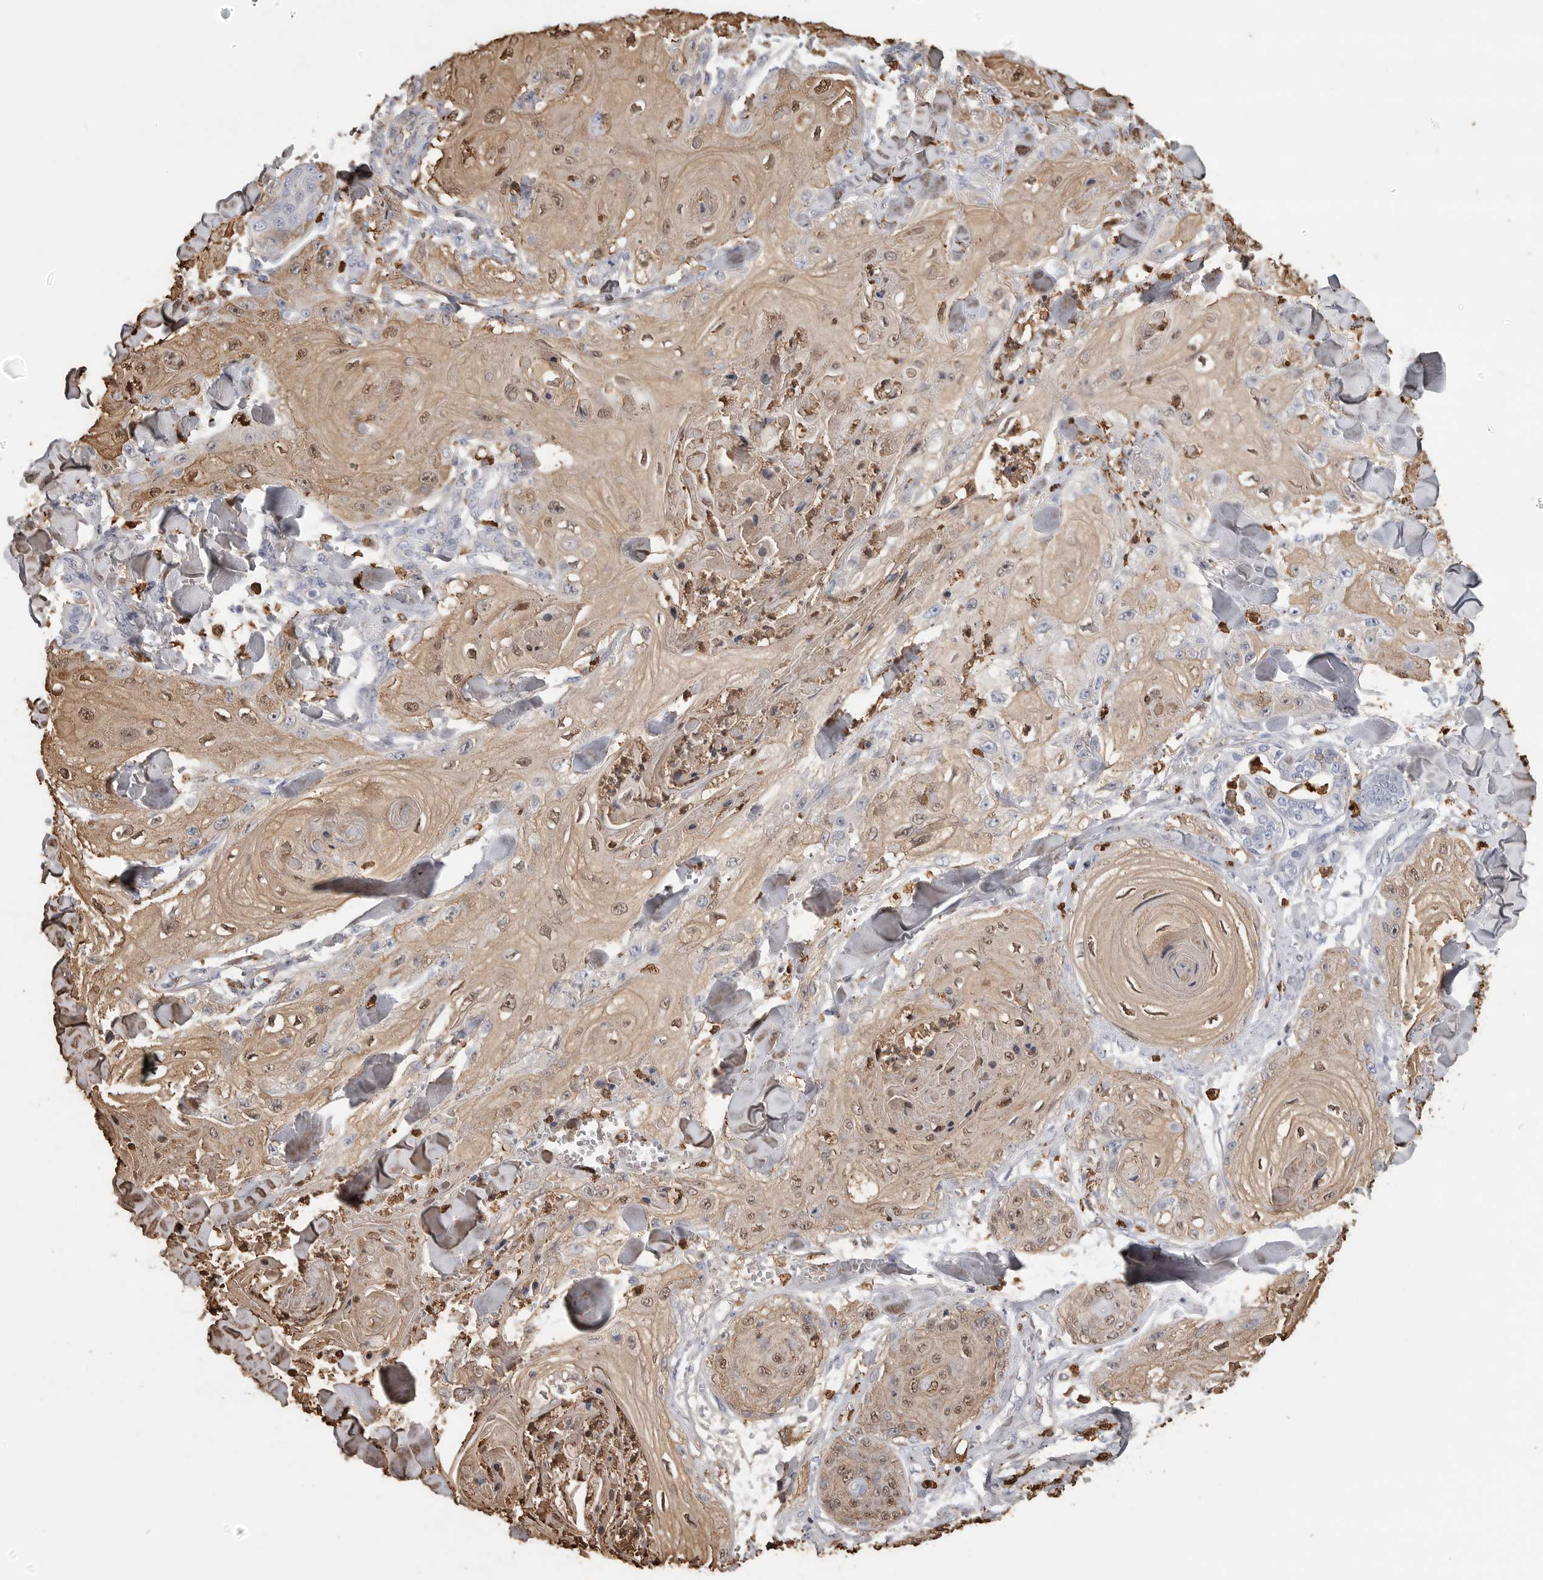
{"staining": {"intensity": "weak", "quantity": ">75%", "location": "cytoplasmic/membranous,nuclear"}, "tissue": "skin cancer", "cell_type": "Tumor cells", "image_type": "cancer", "snomed": [{"axis": "morphology", "description": "Squamous cell carcinoma, NOS"}, {"axis": "topography", "description": "Skin"}], "caption": "Human skin cancer (squamous cell carcinoma) stained with a protein marker exhibits weak staining in tumor cells.", "gene": "CYB561D1", "patient": {"sex": "male", "age": 74}}